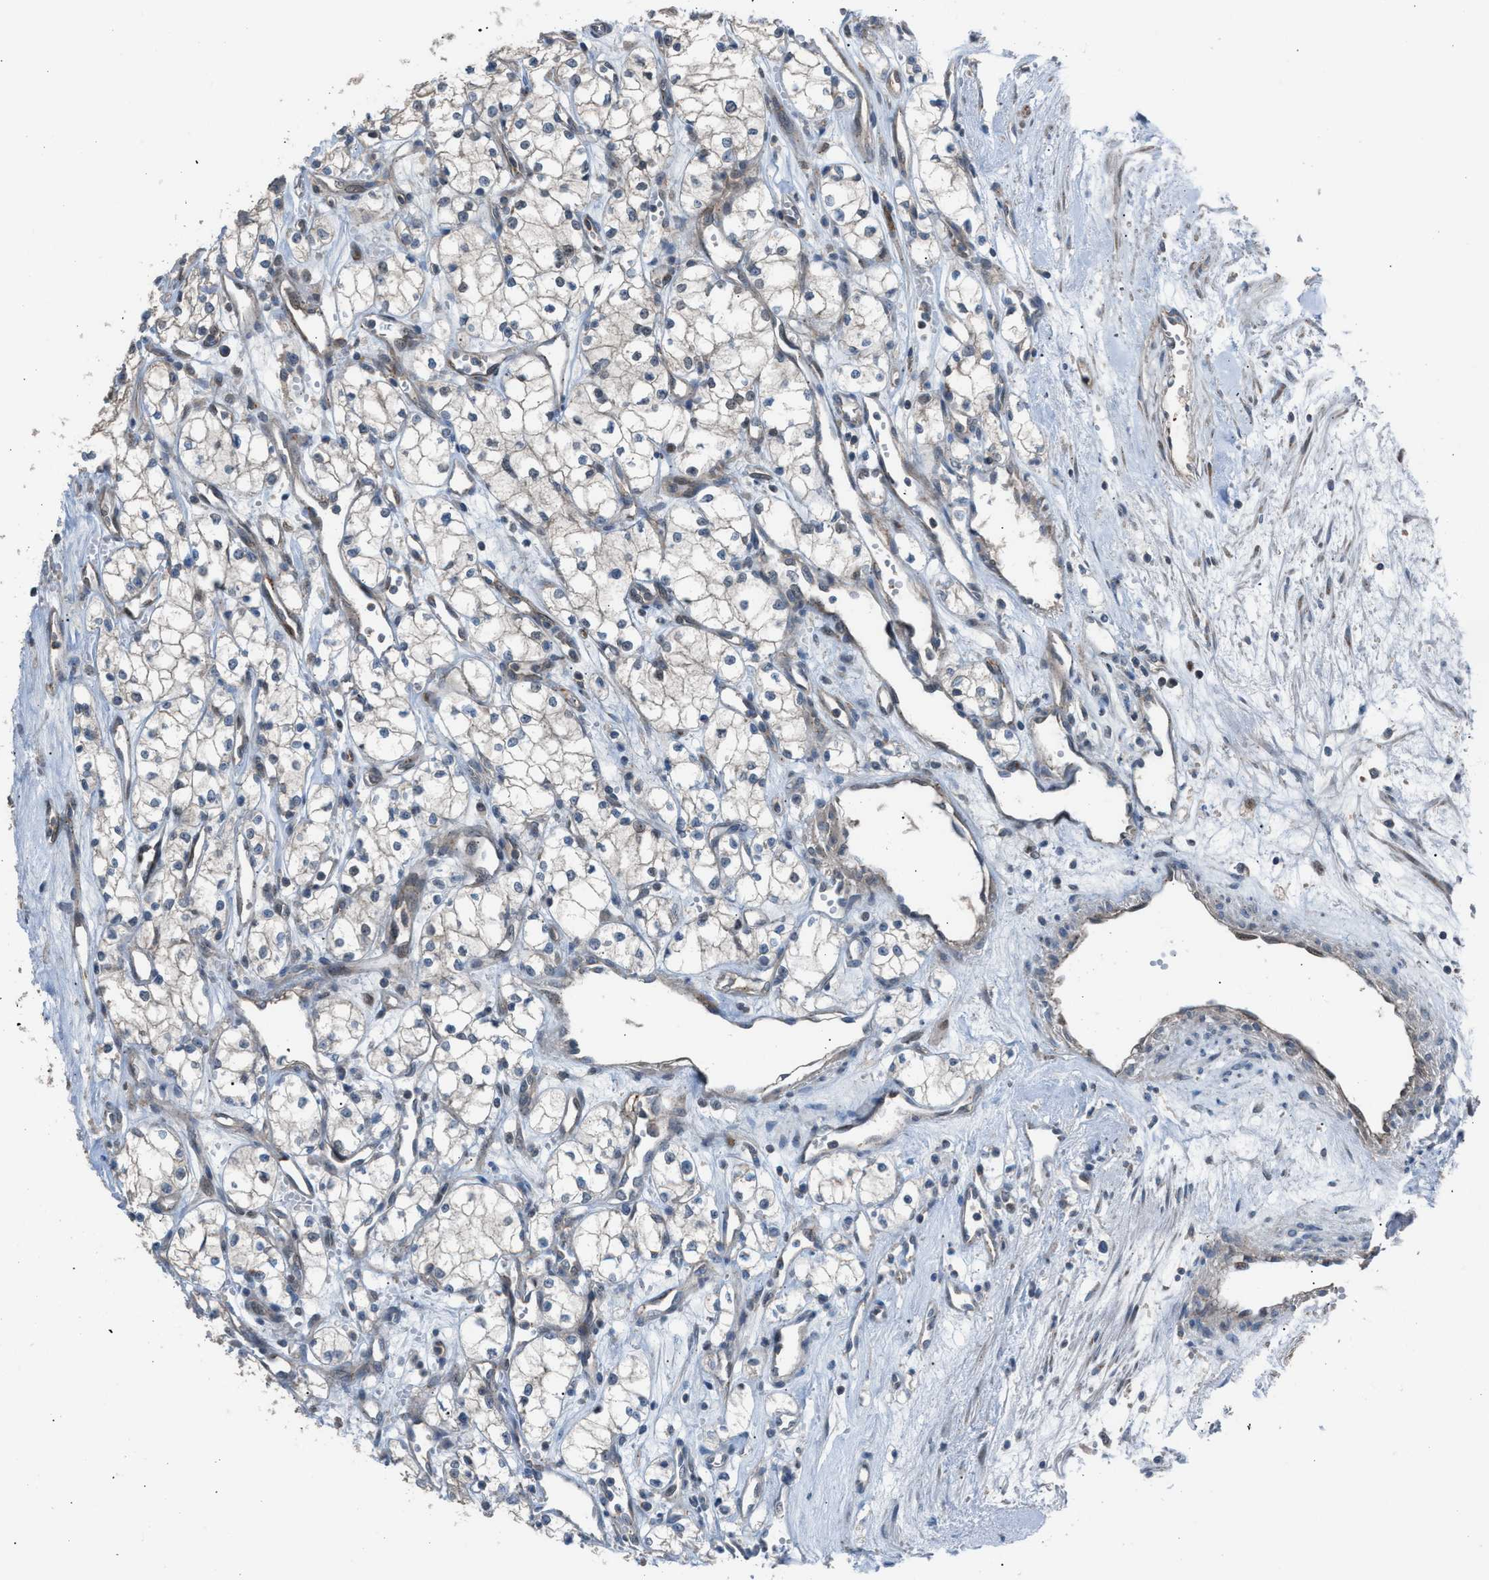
{"staining": {"intensity": "weak", "quantity": "<25%", "location": "cytoplasmic/membranous"}, "tissue": "renal cancer", "cell_type": "Tumor cells", "image_type": "cancer", "snomed": [{"axis": "morphology", "description": "Adenocarcinoma, NOS"}, {"axis": "topography", "description": "Kidney"}], "caption": "IHC micrograph of neoplastic tissue: renal adenocarcinoma stained with DAB (3,3'-diaminobenzidine) displays no significant protein positivity in tumor cells.", "gene": "CRTC1", "patient": {"sex": "male", "age": 59}}